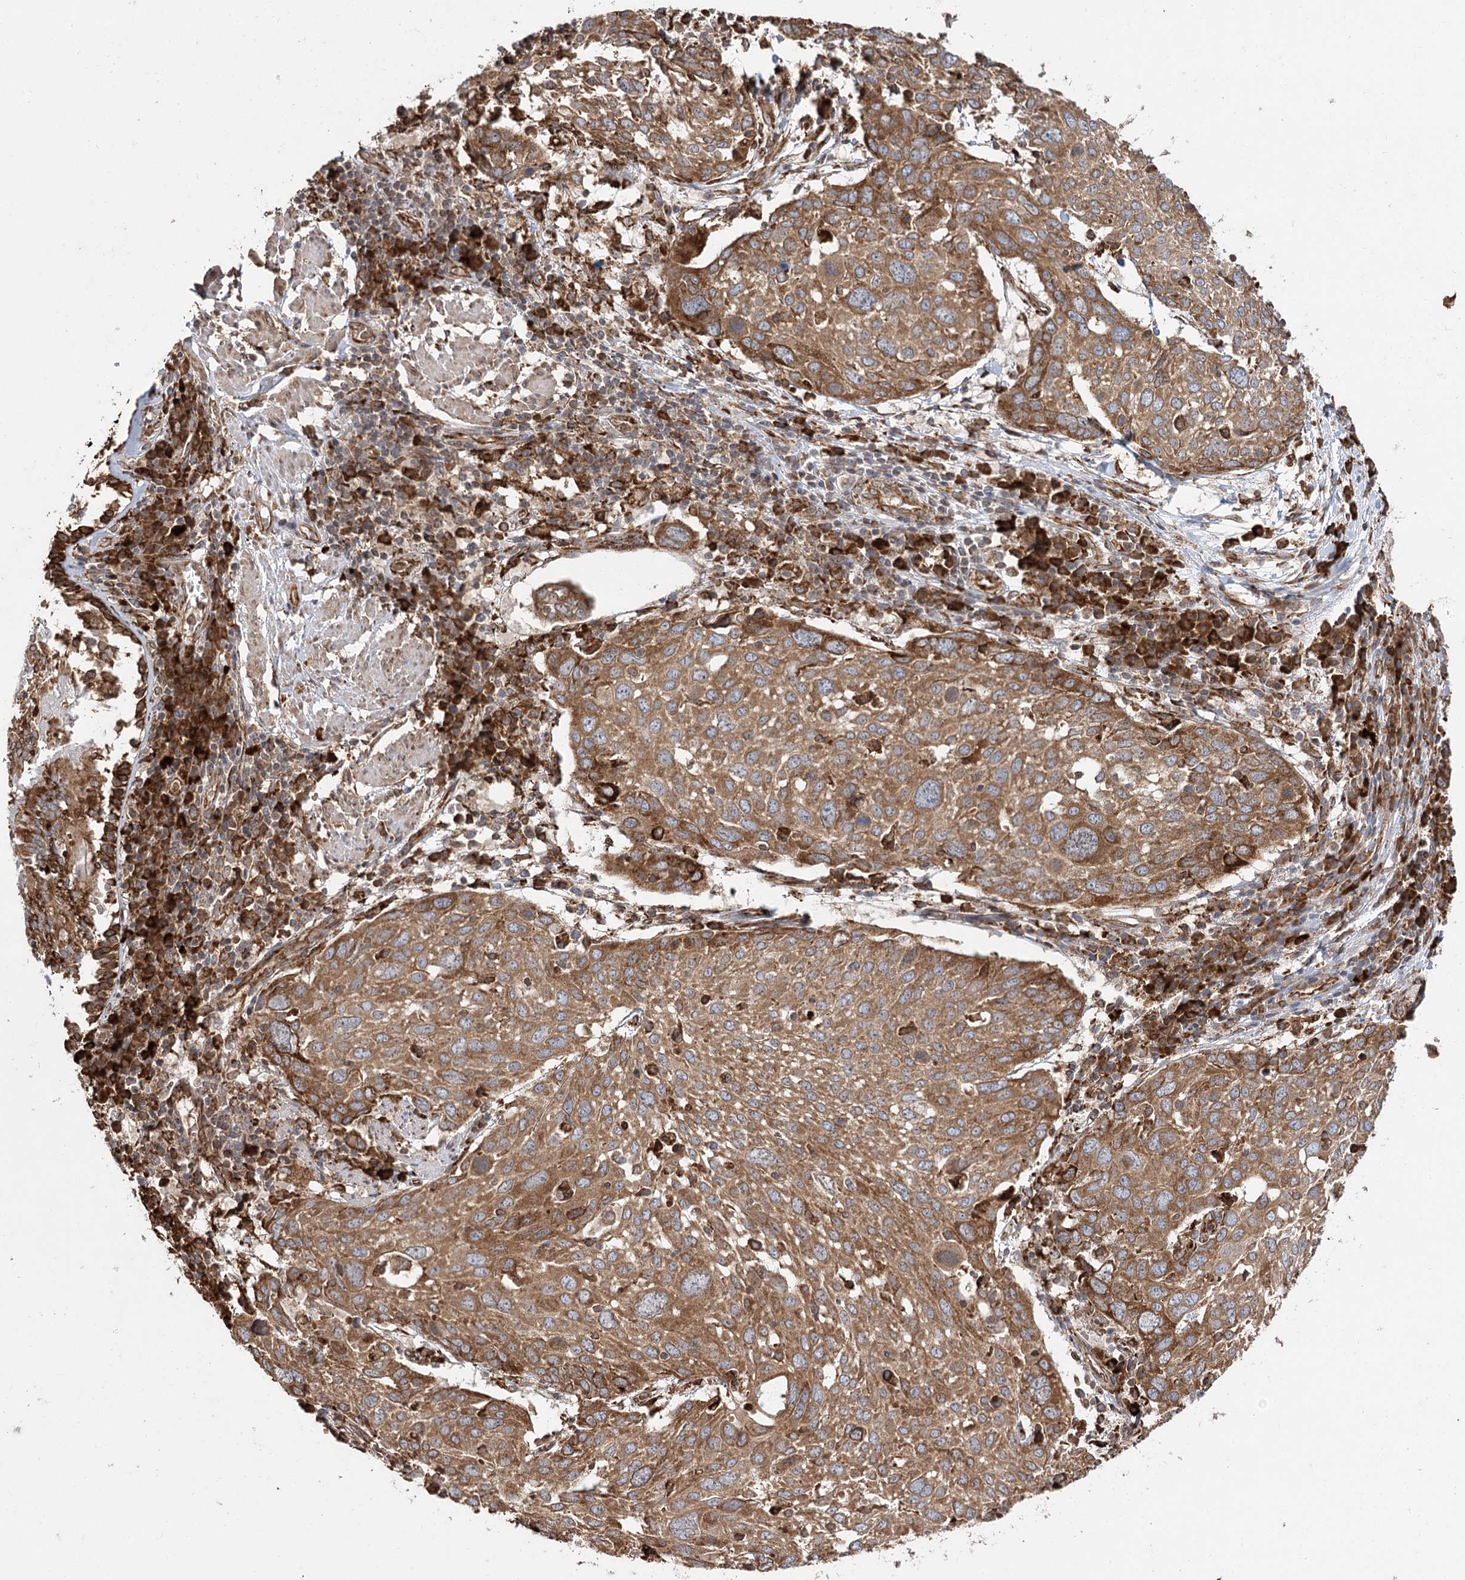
{"staining": {"intensity": "moderate", "quantity": ">75%", "location": "cytoplasmic/membranous"}, "tissue": "lung cancer", "cell_type": "Tumor cells", "image_type": "cancer", "snomed": [{"axis": "morphology", "description": "Squamous cell carcinoma, NOS"}, {"axis": "topography", "description": "Lung"}], "caption": "Human lung cancer (squamous cell carcinoma) stained with a brown dye exhibits moderate cytoplasmic/membranous positive expression in approximately >75% of tumor cells.", "gene": "DNAJB14", "patient": {"sex": "male", "age": 65}}